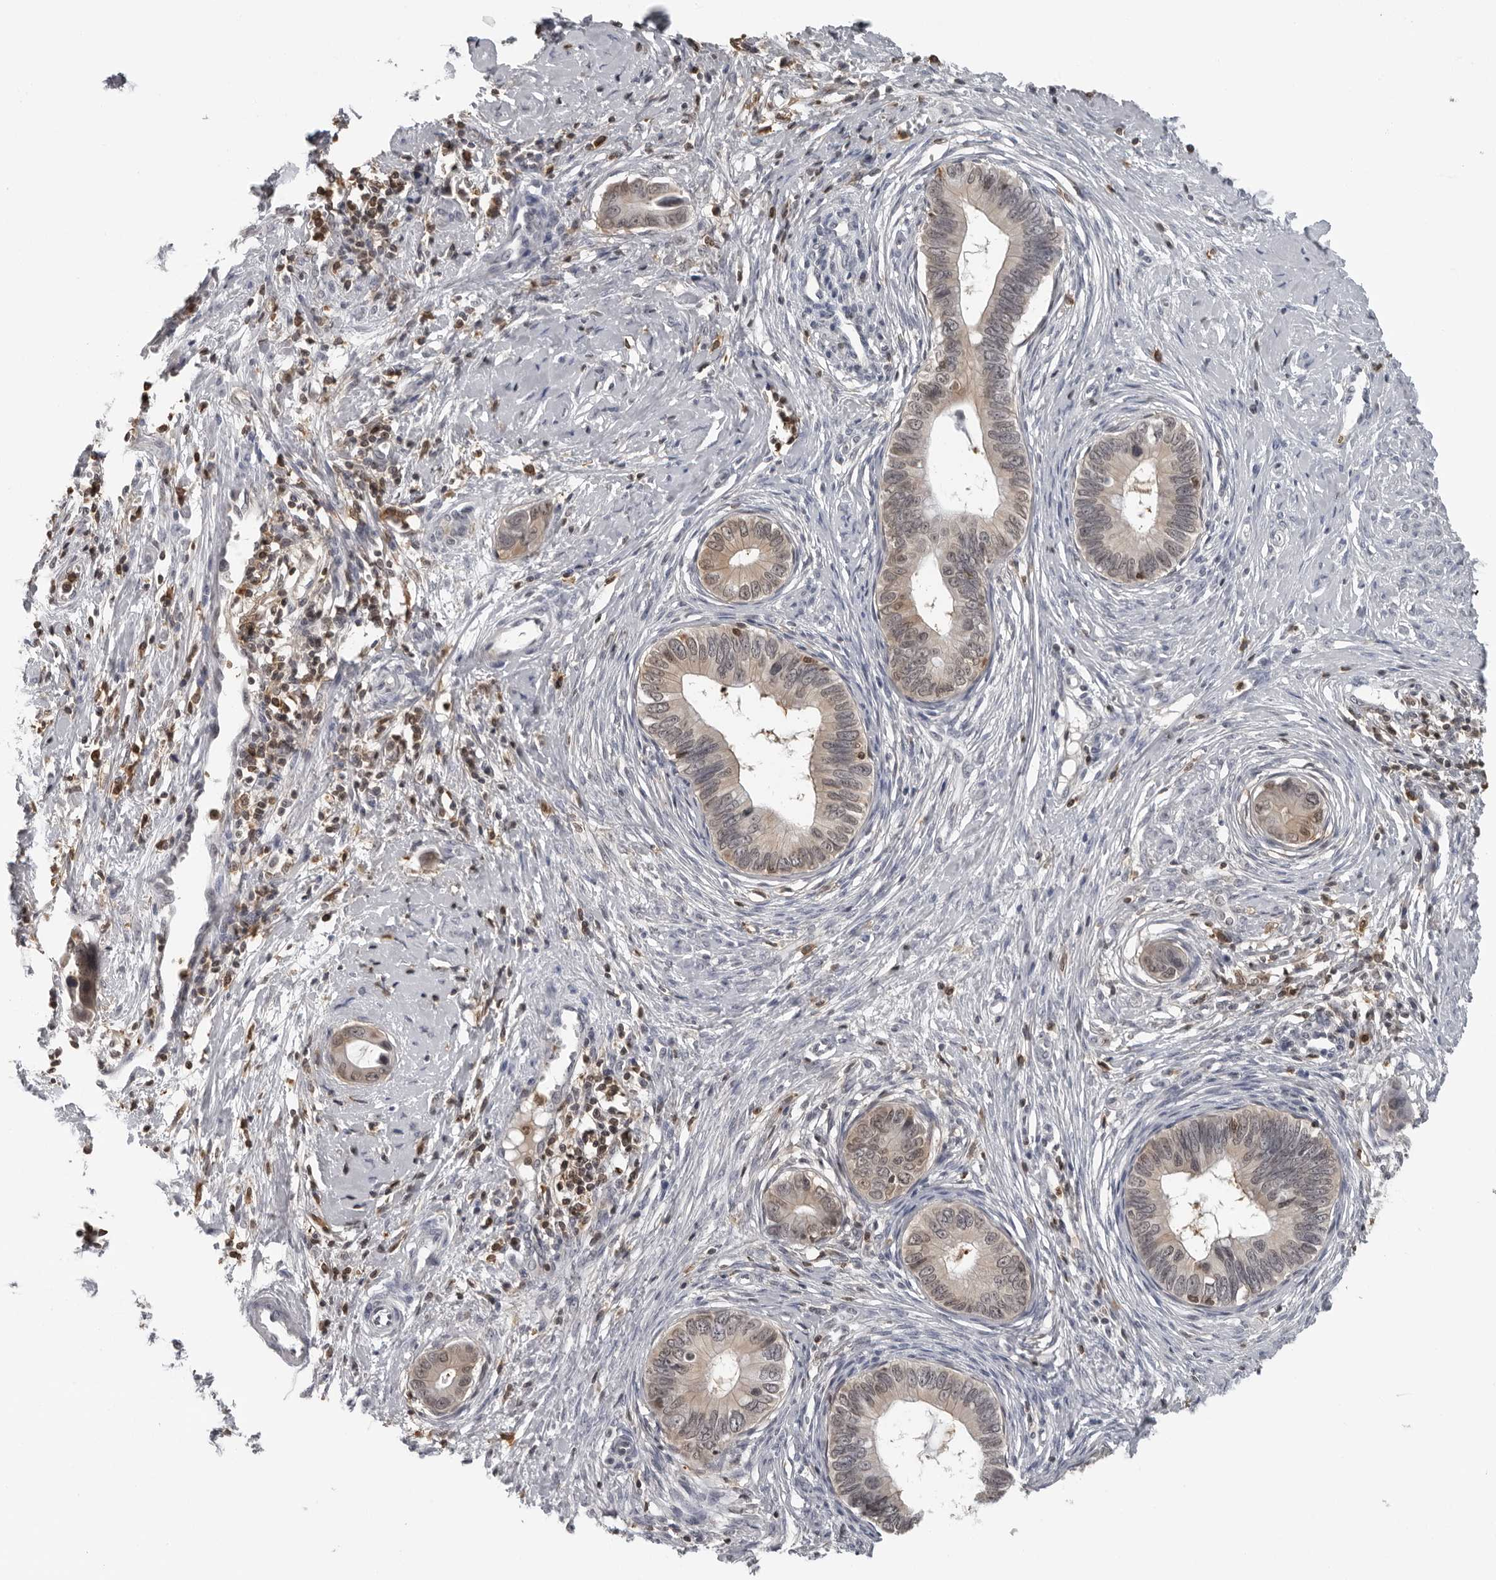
{"staining": {"intensity": "weak", "quantity": ">75%", "location": "cytoplasmic/membranous"}, "tissue": "cervical cancer", "cell_type": "Tumor cells", "image_type": "cancer", "snomed": [{"axis": "morphology", "description": "Adenocarcinoma, NOS"}, {"axis": "topography", "description": "Cervix"}], "caption": "A brown stain highlights weak cytoplasmic/membranous staining of a protein in human adenocarcinoma (cervical) tumor cells.", "gene": "HSPH1", "patient": {"sex": "female", "age": 44}}